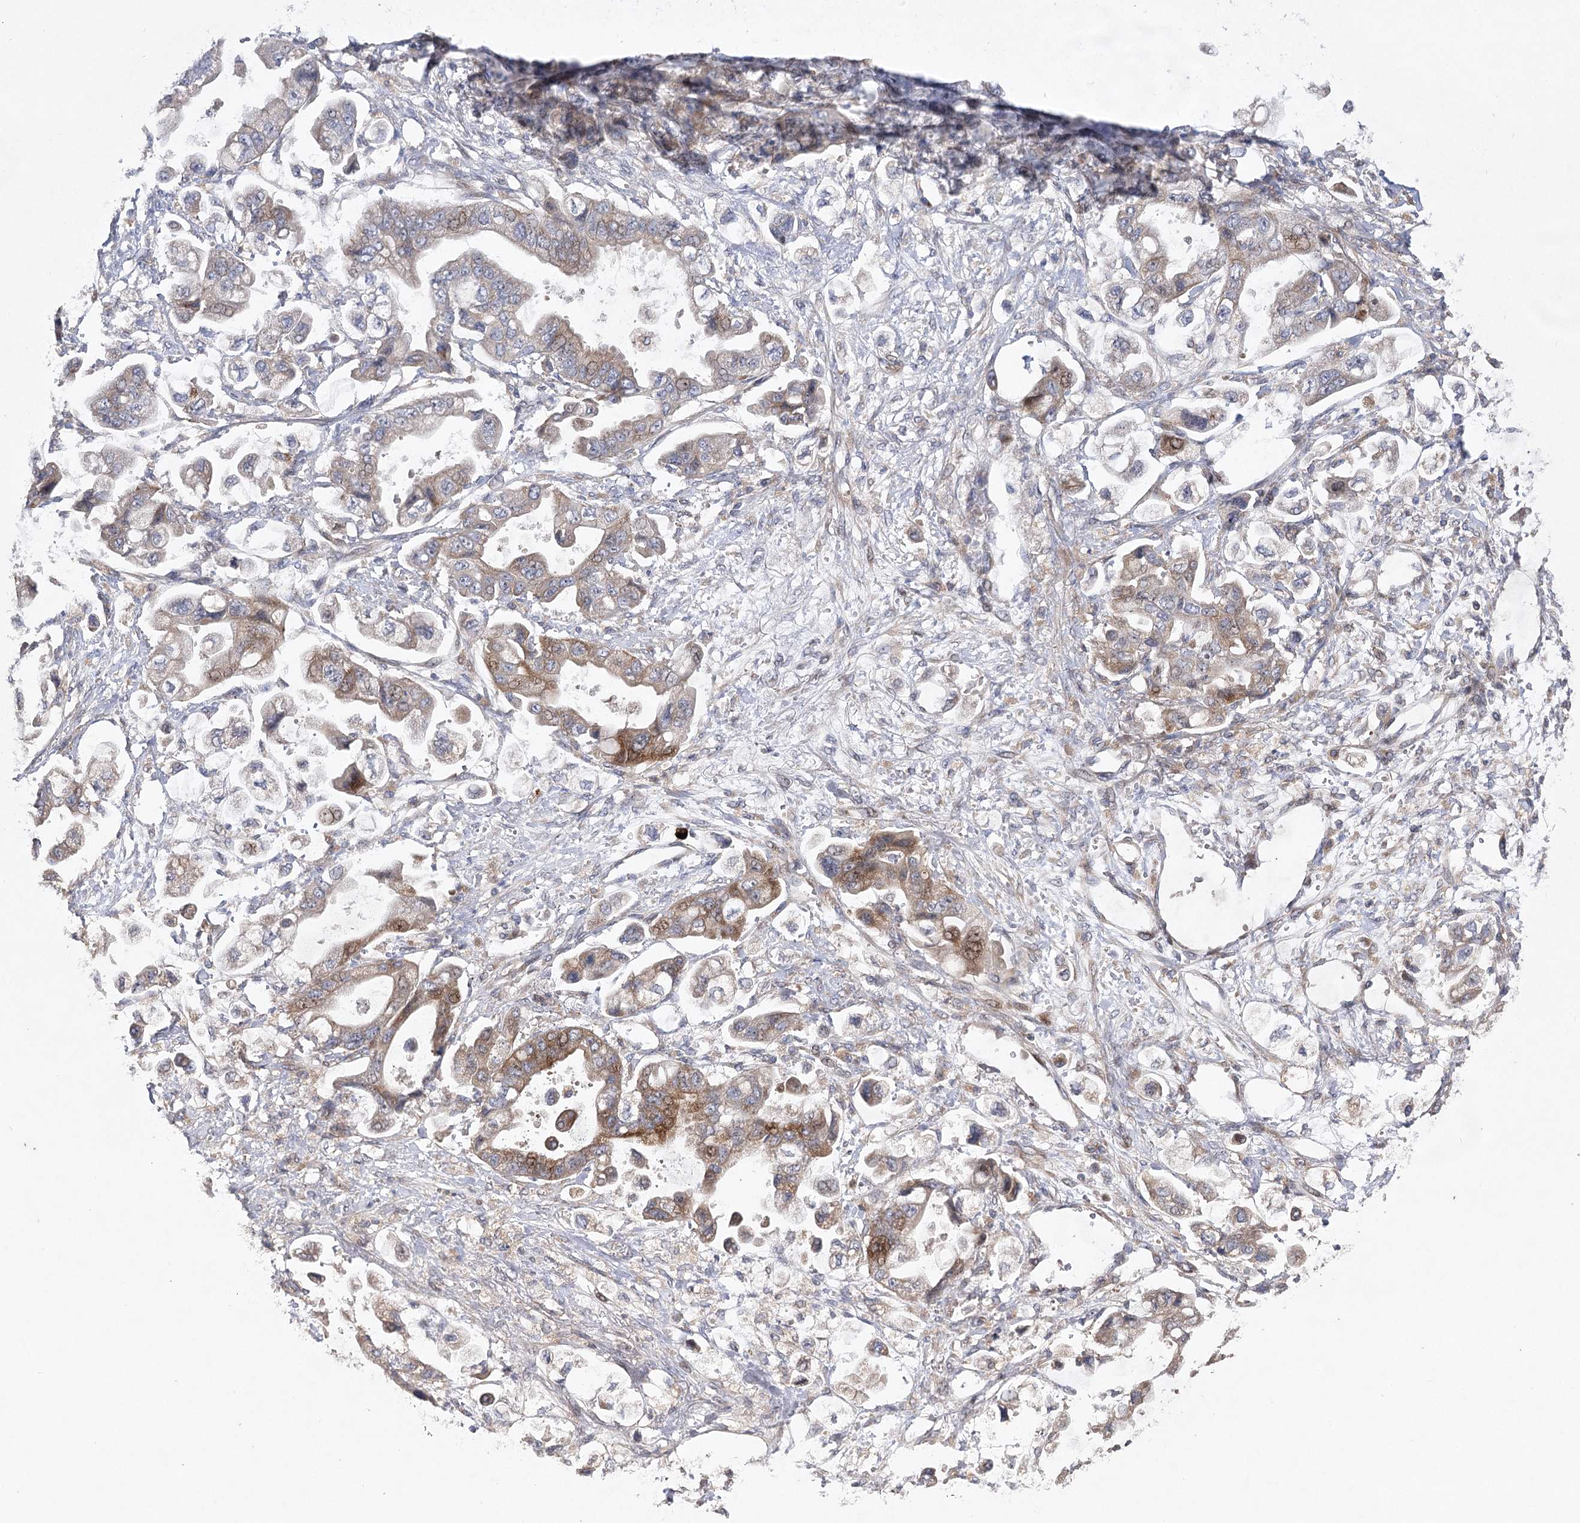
{"staining": {"intensity": "moderate", "quantity": ">75%", "location": "cytoplasmic/membranous"}, "tissue": "stomach cancer", "cell_type": "Tumor cells", "image_type": "cancer", "snomed": [{"axis": "morphology", "description": "Adenocarcinoma, NOS"}, {"axis": "topography", "description": "Stomach"}], "caption": "Human stomach cancer stained for a protein (brown) exhibits moderate cytoplasmic/membranous positive staining in about >75% of tumor cells.", "gene": "OBSL1", "patient": {"sex": "male", "age": 62}}